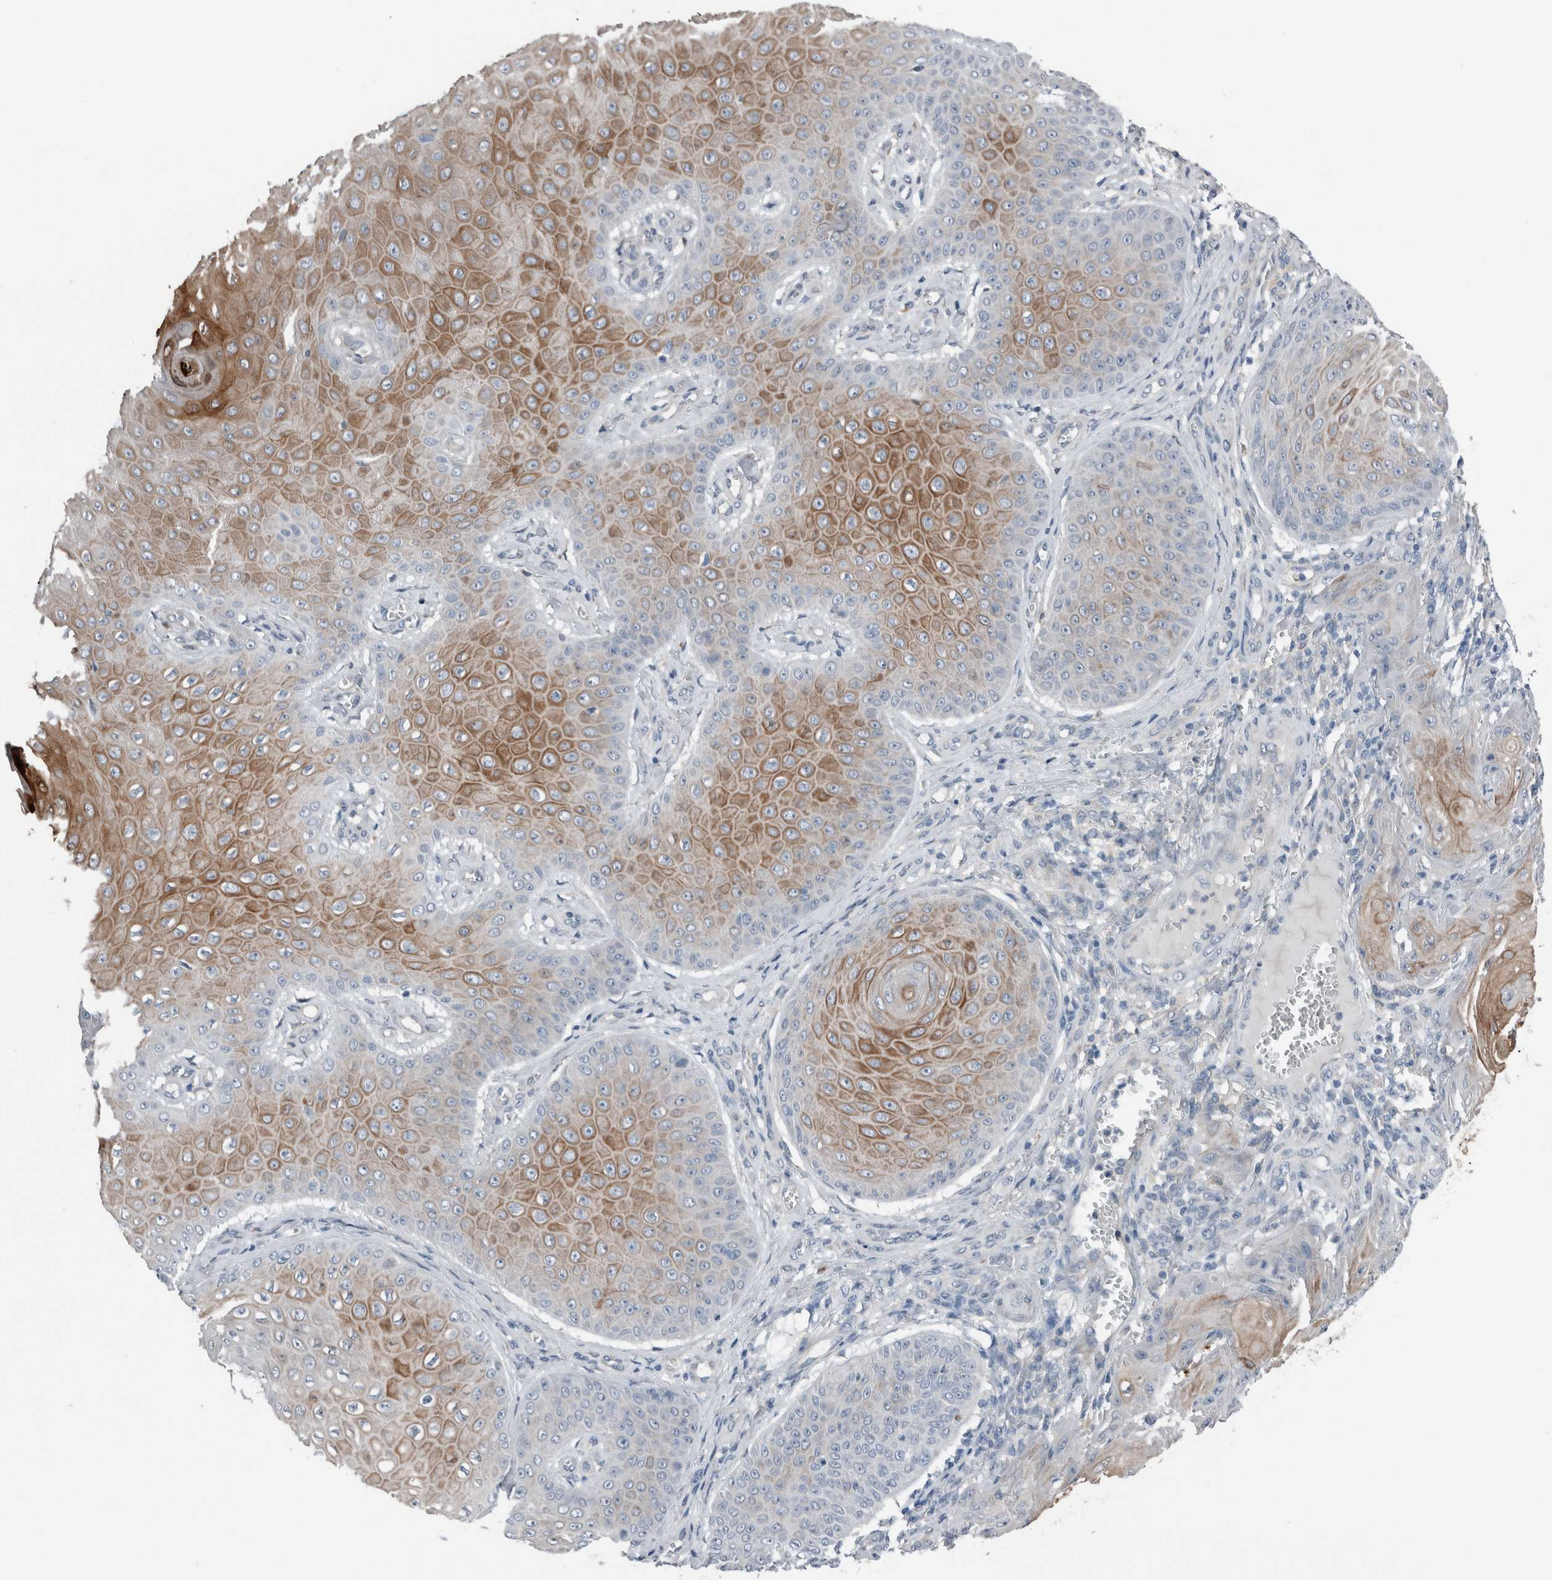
{"staining": {"intensity": "moderate", "quantity": ">75%", "location": "cytoplasmic/membranous"}, "tissue": "skin cancer", "cell_type": "Tumor cells", "image_type": "cancer", "snomed": [{"axis": "morphology", "description": "Squamous cell carcinoma, NOS"}, {"axis": "topography", "description": "Skin"}], "caption": "Tumor cells exhibit moderate cytoplasmic/membranous expression in about >75% of cells in skin cancer.", "gene": "CRNN", "patient": {"sex": "male", "age": 74}}